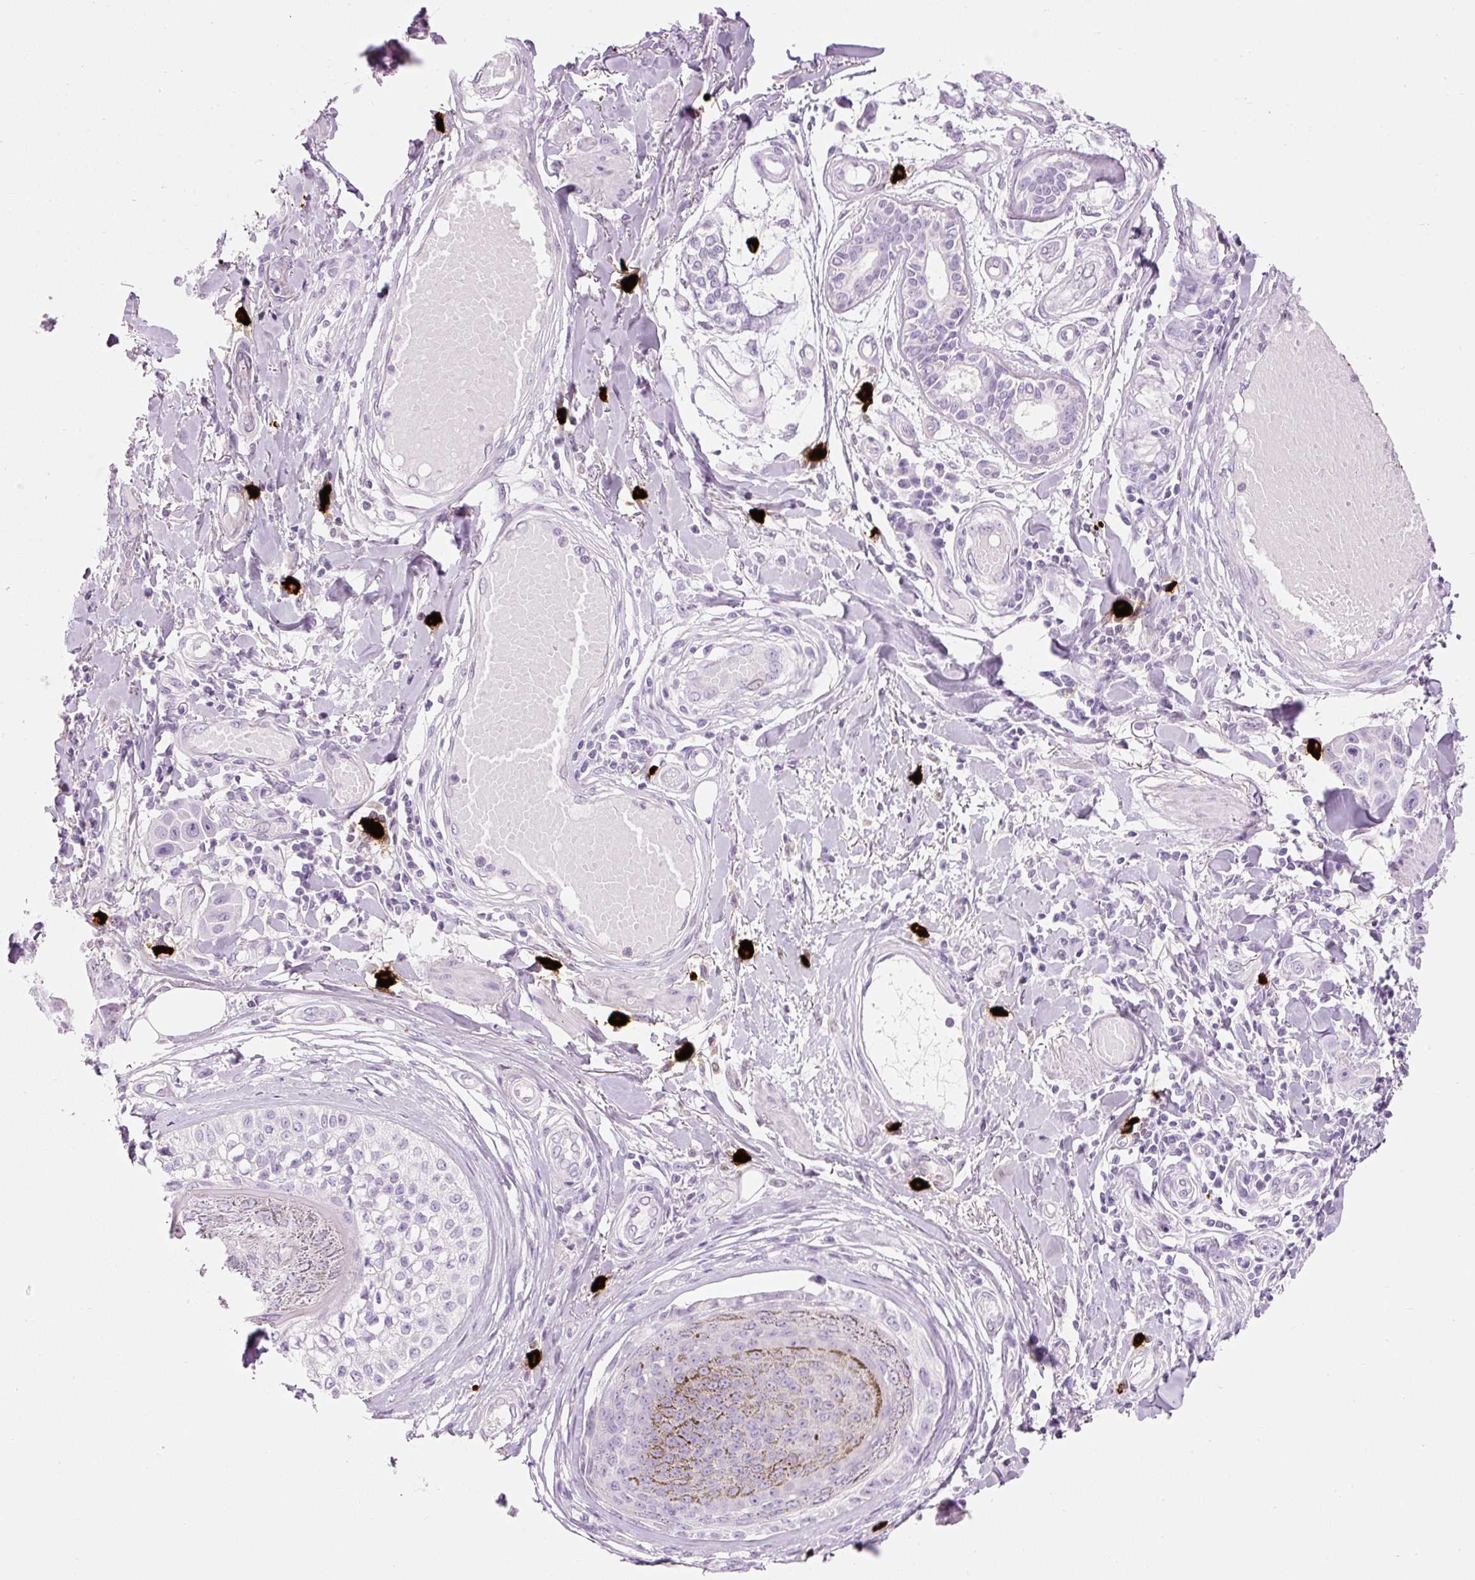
{"staining": {"intensity": "negative", "quantity": "none", "location": "none"}, "tissue": "skin cancer", "cell_type": "Tumor cells", "image_type": "cancer", "snomed": [{"axis": "morphology", "description": "Squamous cell carcinoma, NOS"}, {"axis": "topography", "description": "Skin"}], "caption": "DAB immunohistochemical staining of human skin squamous cell carcinoma shows no significant staining in tumor cells.", "gene": "CMA1", "patient": {"sex": "female", "age": 69}}